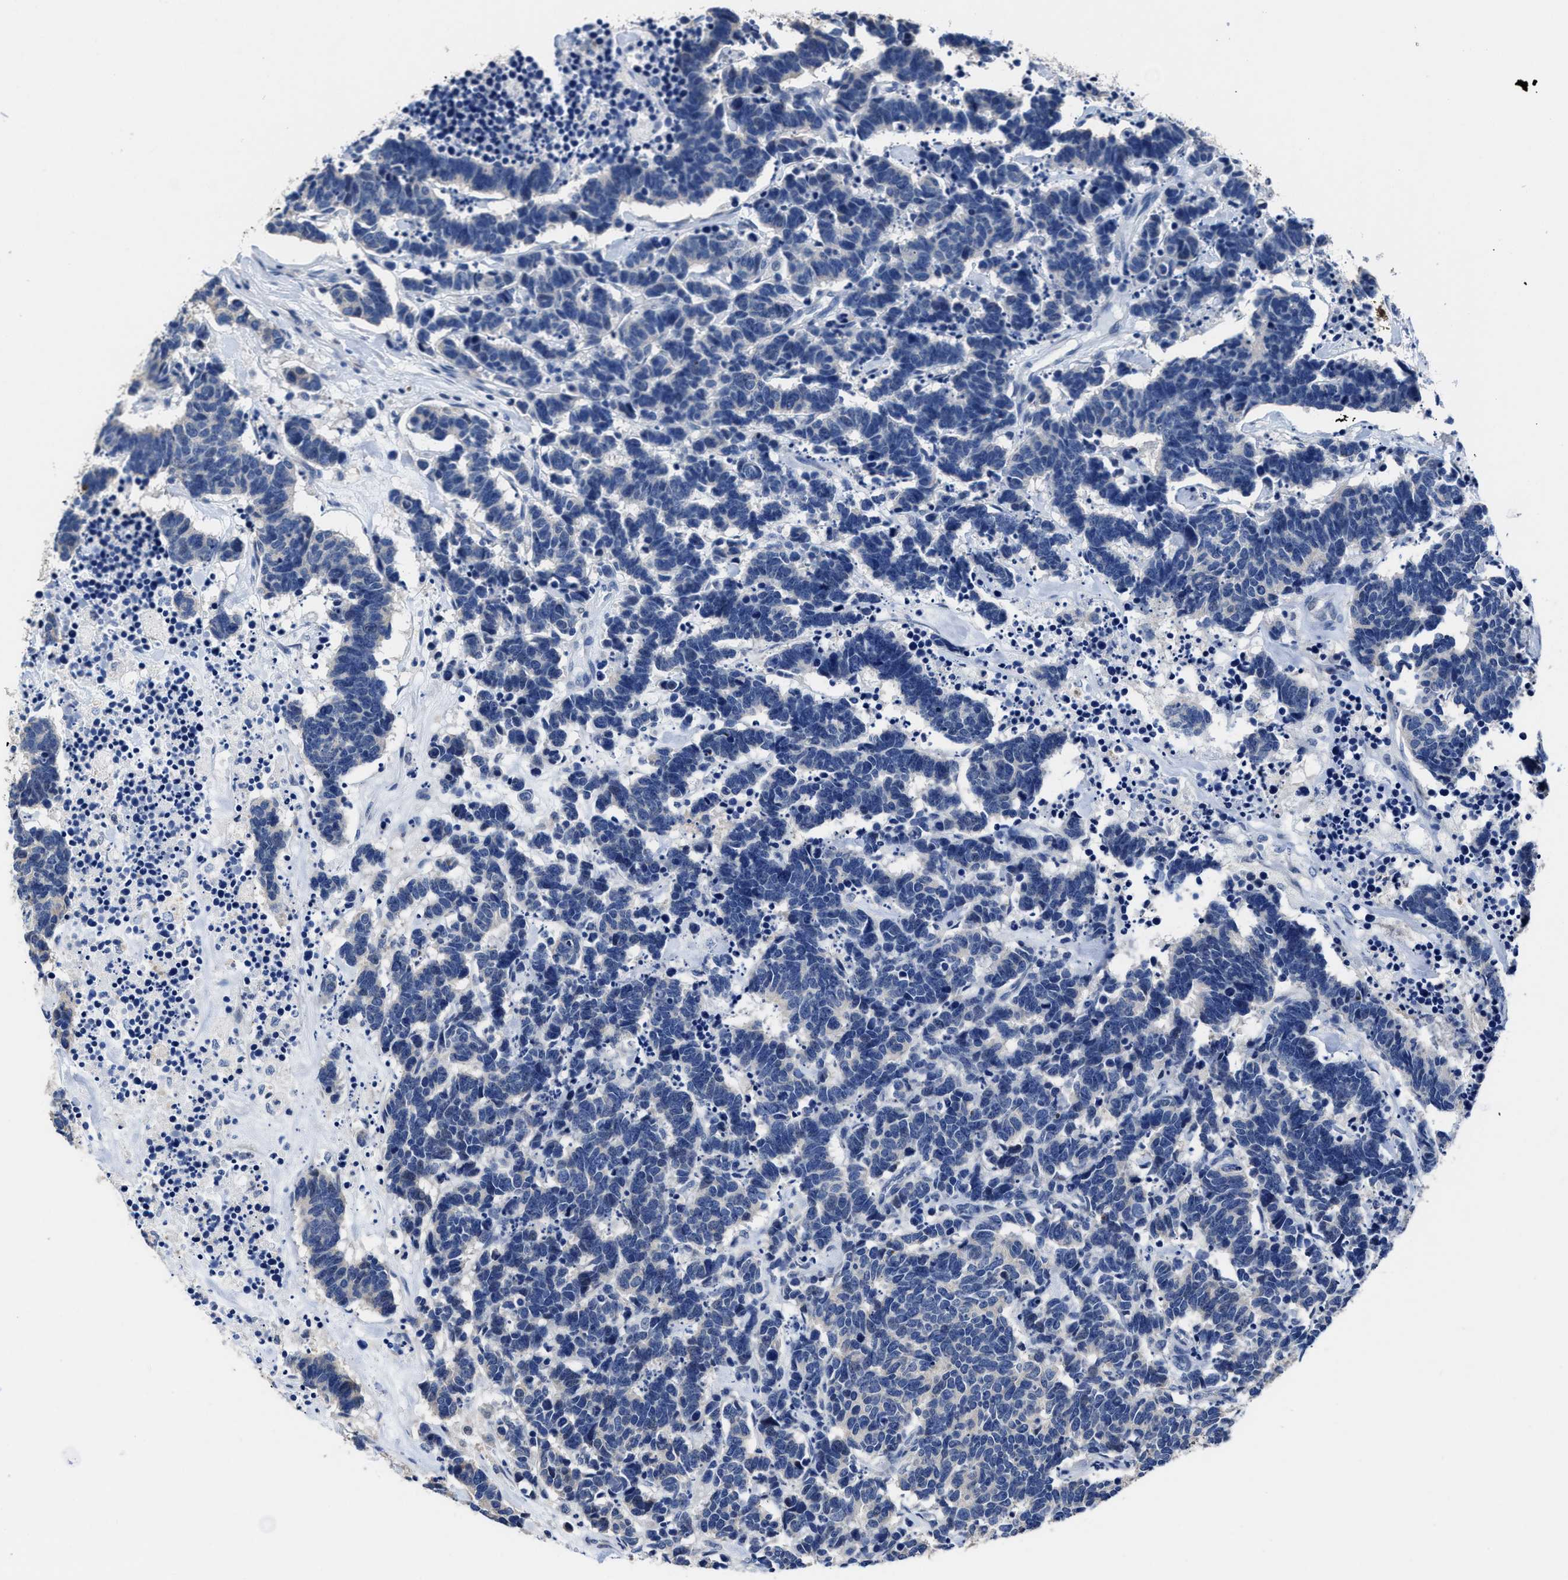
{"staining": {"intensity": "negative", "quantity": "none", "location": "none"}, "tissue": "carcinoid", "cell_type": "Tumor cells", "image_type": "cancer", "snomed": [{"axis": "morphology", "description": "Carcinoma, NOS"}, {"axis": "morphology", "description": "Carcinoid, malignant, NOS"}, {"axis": "topography", "description": "Urinary bladder"}], "caption": "This is a image of IHC staining of carcinoid, which shows no staining in tumor cells.", "gene": "HOOK1", "patient": {"sex": "male", "age": 57}}